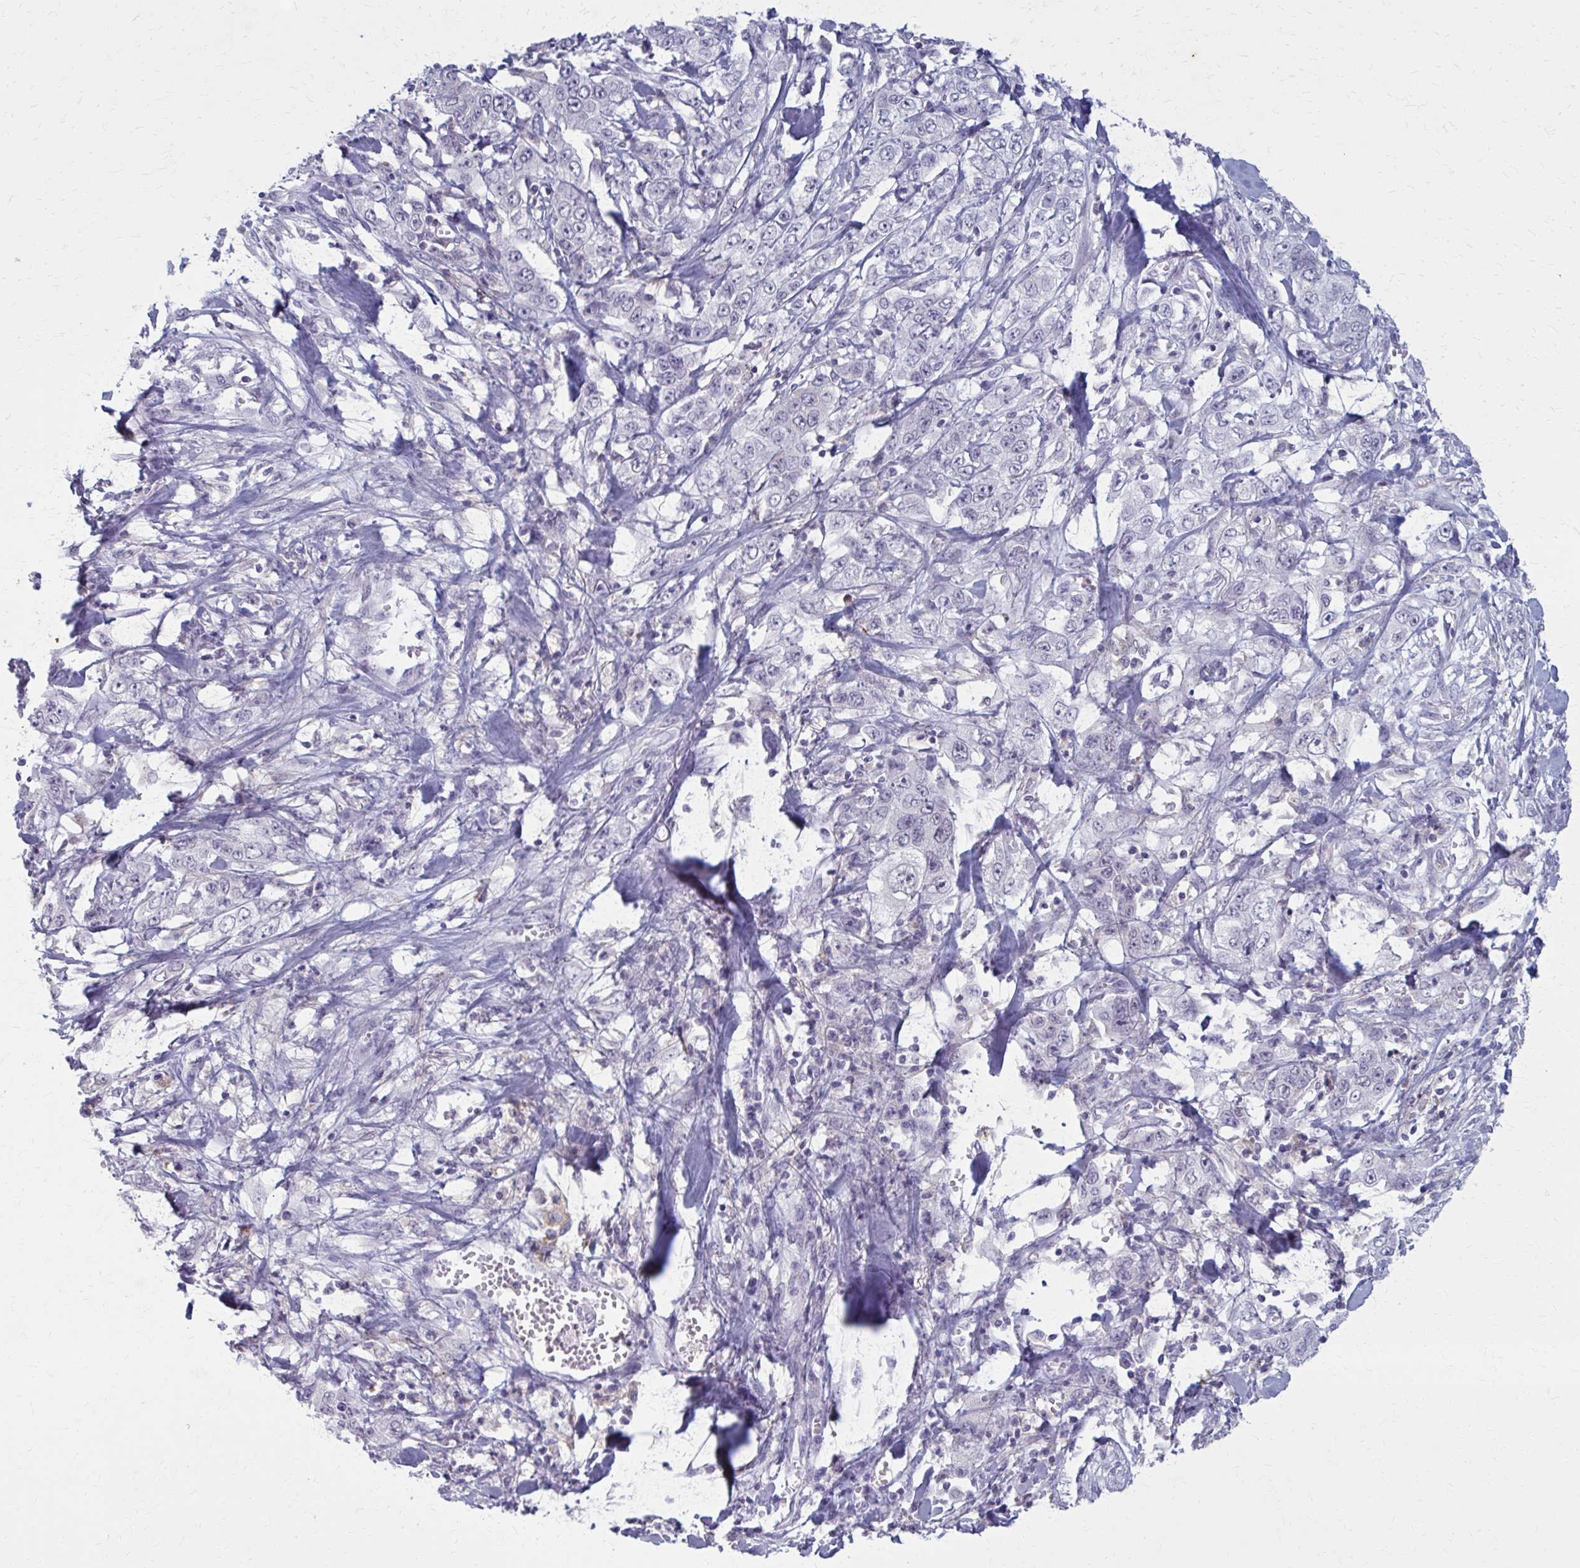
{"staining": {"intensity": "negative", "quantity": "none", "location": "none"}, "tissue": "stomach cancer", "cell_type": "Tumor cells", "image_type": "cancer", "snomed": [{"axis": "morphology", "description": "Adenocarcinoma, NOS"}, {"axis": "topography", "description": "Stomach, upper"}], "caption": "The photomicrograph displays no staining of tumor cells in adenocarcinoma (stomach).", "gene": "CARD9", "patient": {"sex": "male", "age": 62}}